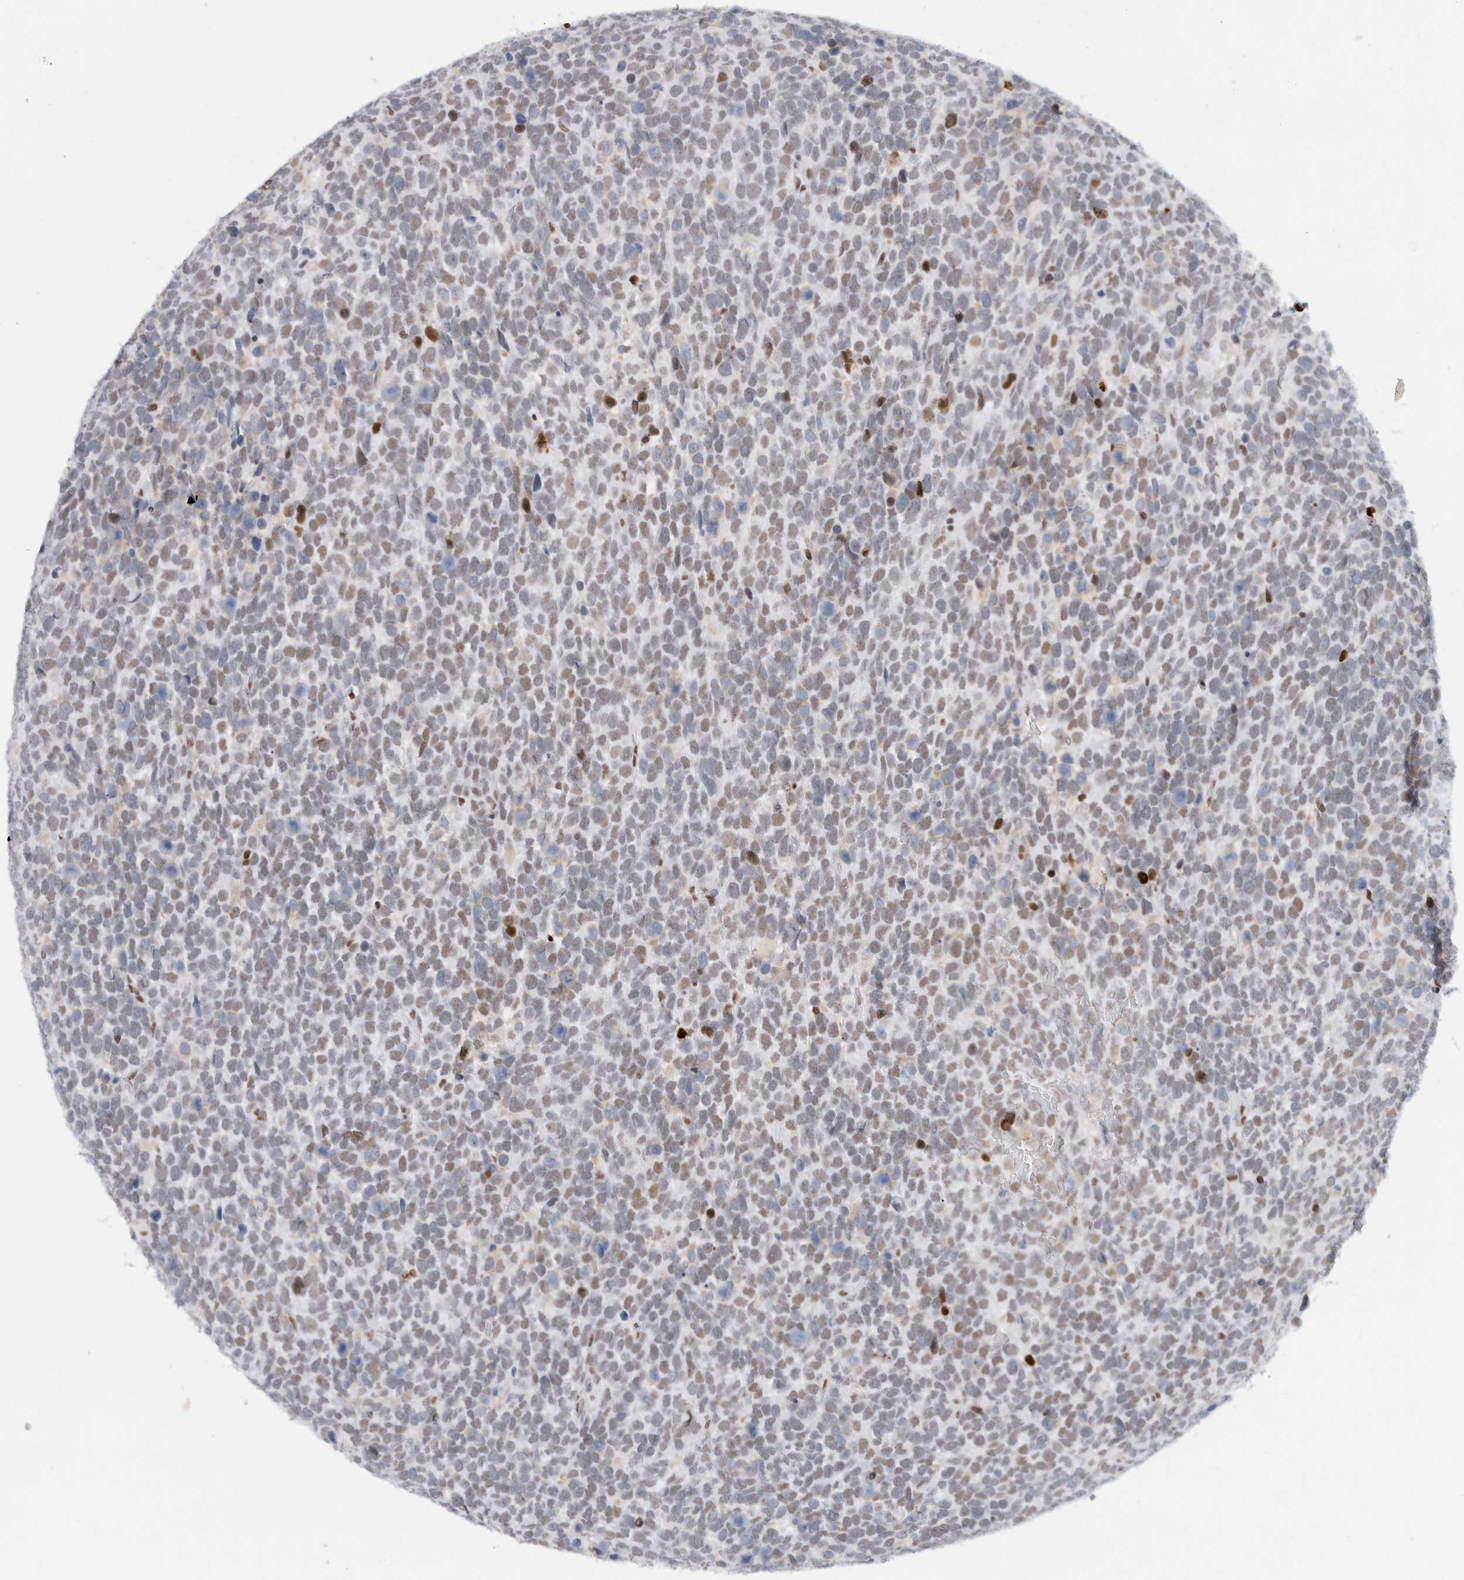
{"staining": {"intensity": "weak", "quantity": "25%-75%", "location": "nuclear"}, "tissue": "urothelial cancer", "cell_type": "Tumor cells", "image_type": "cancer", "snomed": [{"axis": "morphology", "description": "Urothelial carcinoma, High grade"}, {"axis": "topography", "description": "Urinary bladder"}], "caption": "Protein analysis of urothelial carcinoma (high-grade) tissue shows weak nuclear positivity in about 25%-75% of tumor cells. Nuclei are stained in blue.", "gene": "COPS7A", "patient": {"sex": "female", "age": 82}}